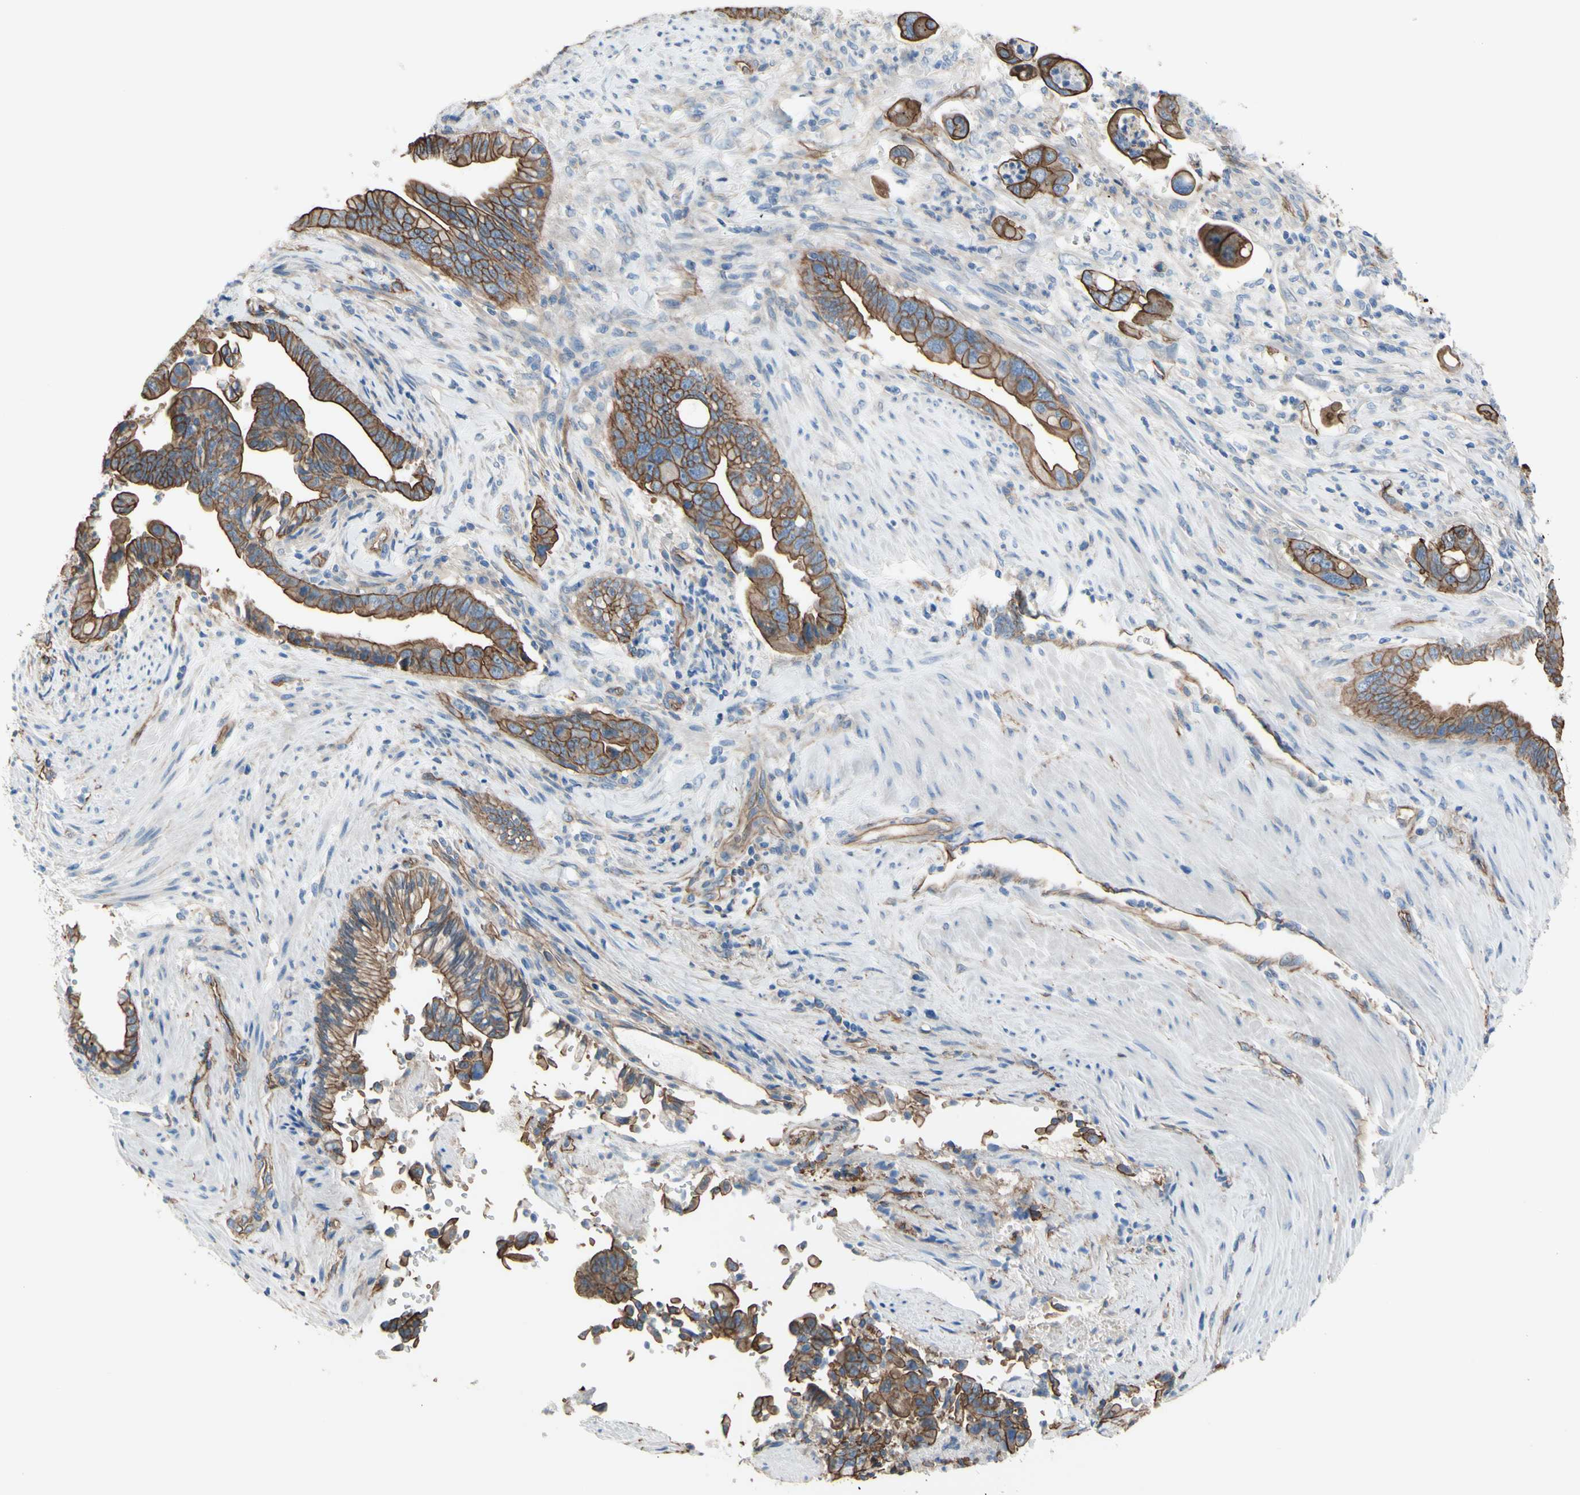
{"staining": {"intensity": "strong", "quantity": ">75%", "location": "cytoplasmic/membranous"}, "tissue": "pancreatic cancer", "cell_type": "Tumor cells", "image_type": "cancer", "snomed": [{"axis": "morphology", "description": "Adenocarcinoma, NOS"}, {"axis": "topography", "description": "Pancreas"}], "caption": "Immunohistochemical staining of pancreatic adenocarcinoma exhibits high levels of strong cytoplasmic/membranous protein staining in about >75% of tumor cells.", "gene": "TPBG", "patient": {"sex": "male", "age": 70}}